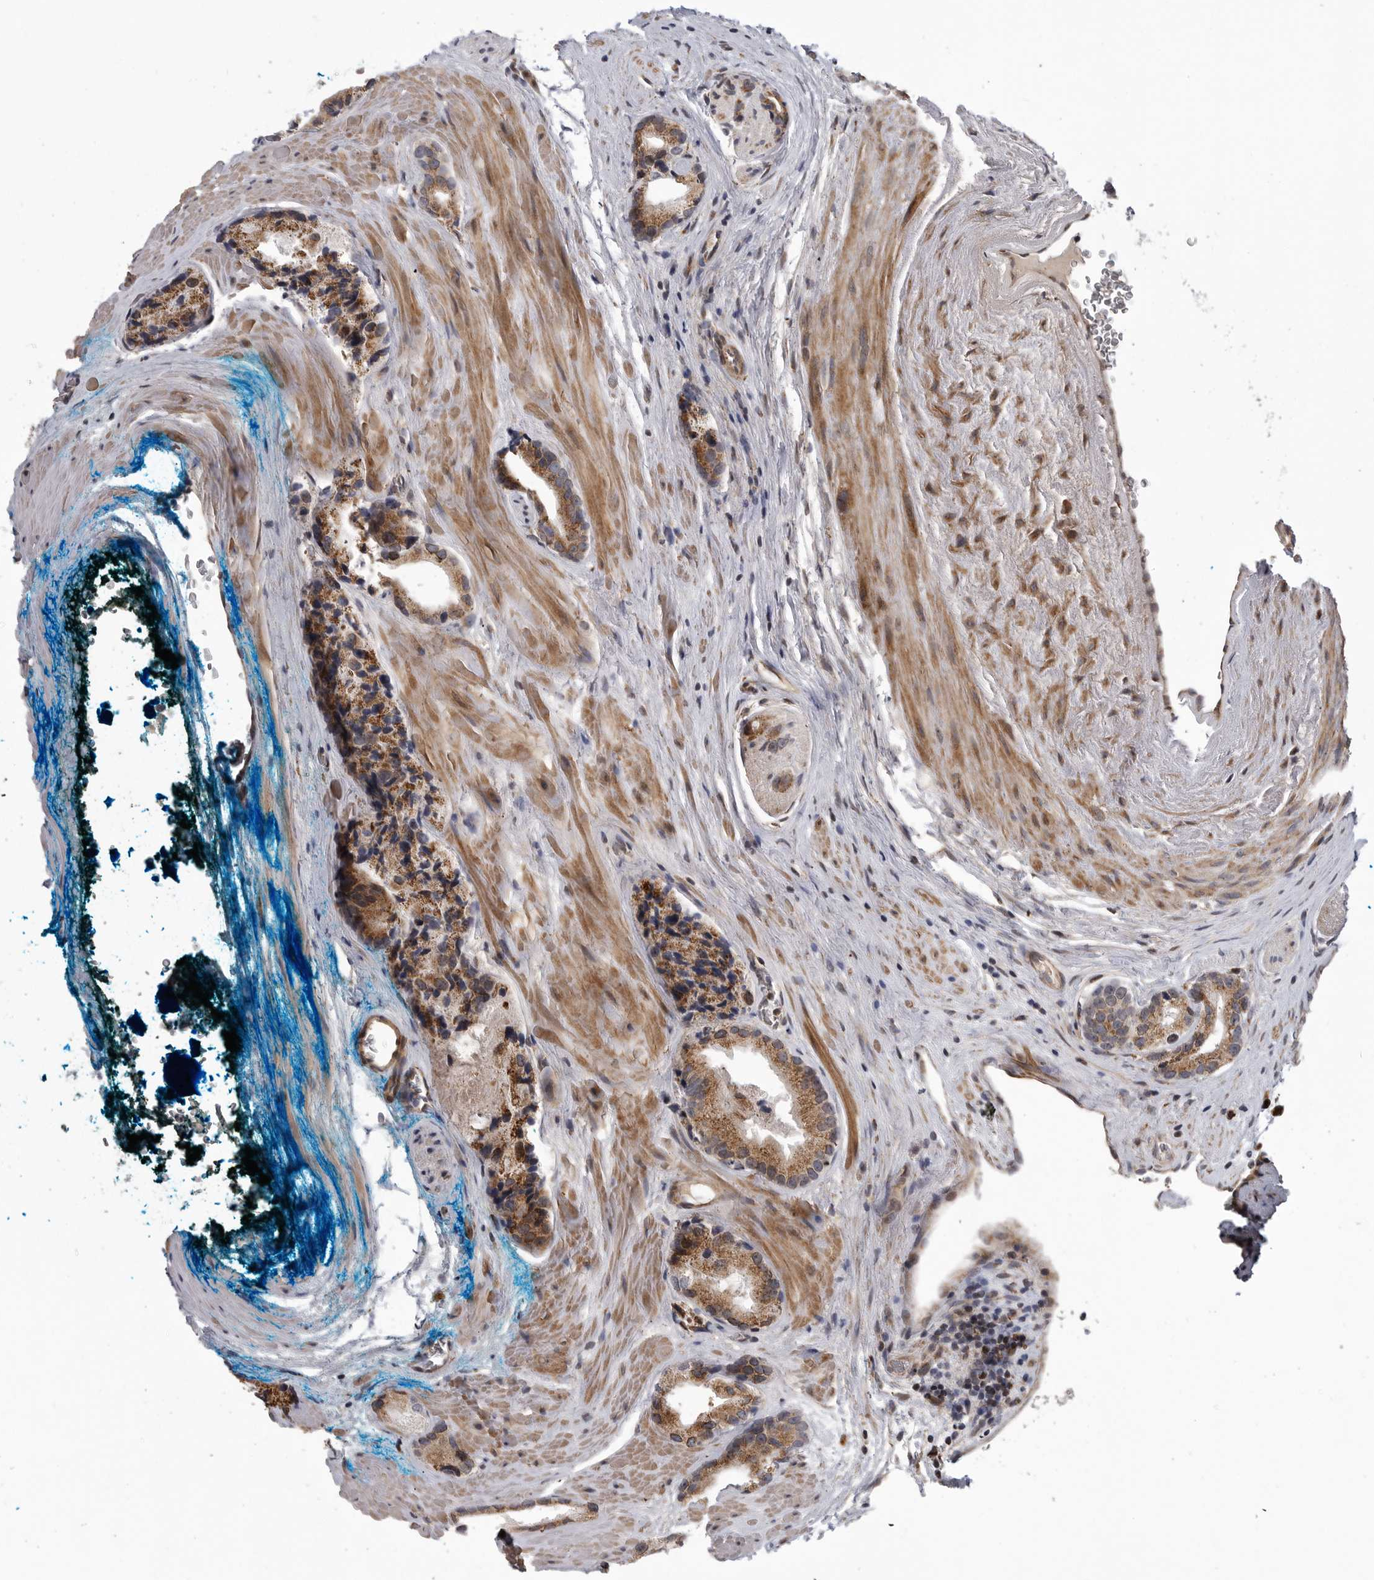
{"staining": {"intensity": "moderate", "quantity": ">75%", "location": "cytoplasmic/membranous"}, "tissue": "prostate cancer", "cell_type": "Tumor cells", "image_type": "cancer", "snomed": [{"axis": "morphology", "description": "Adenocarcinoma, High grade"}, {"axis": "topography", "description": "Prostate"}], "caption": "Approximately >75% of tumor cells in human prostate cancer (adenocarcinoma (high-grade)) demonstrate moderate cytoplasmic/membranous protein positivity as visualized by brown immunohistochemical staining.", "gene": "TMPRSS11F", "patient": {"sex": "male", "age": 63}}